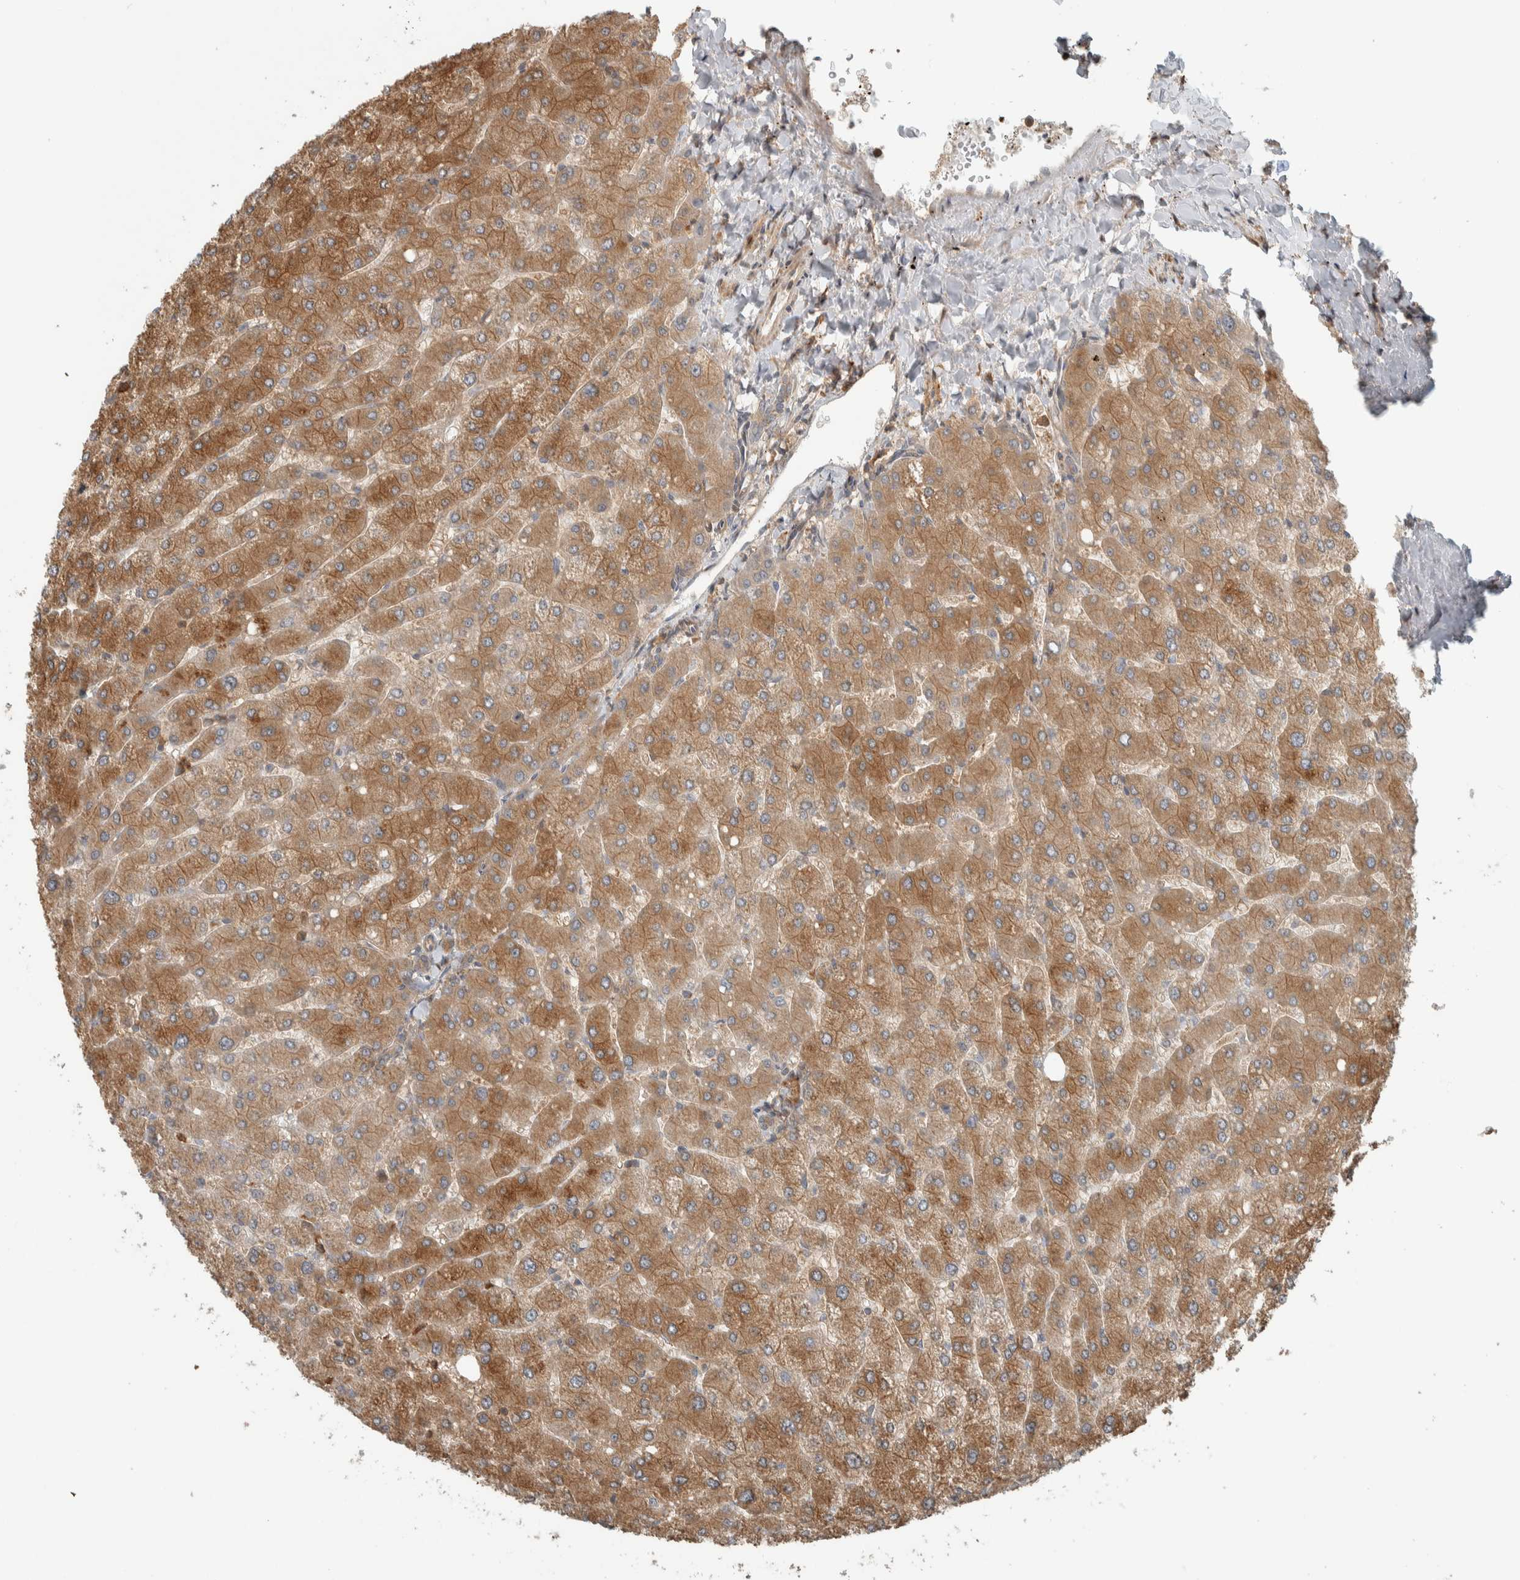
{"staining": {"intensity": "weak", "quantity": ">75%", "location": "cytoplasmic/membranous"}, "tissue": "liver", "cell_type": "Cholangiocytes", "image_type": "normal", "snomed": [{"axis": "morphology", "description": "Normal tissue, NOS"}, {"axis": "topography", "description": "Liver"}], "caption": "Weak cytoplasmic/membranous positivity is seen in about >75% of cholangiocytes in benign liver.", "gene": "CNTROB", "patient": {"sex": "male", "age": 55}}